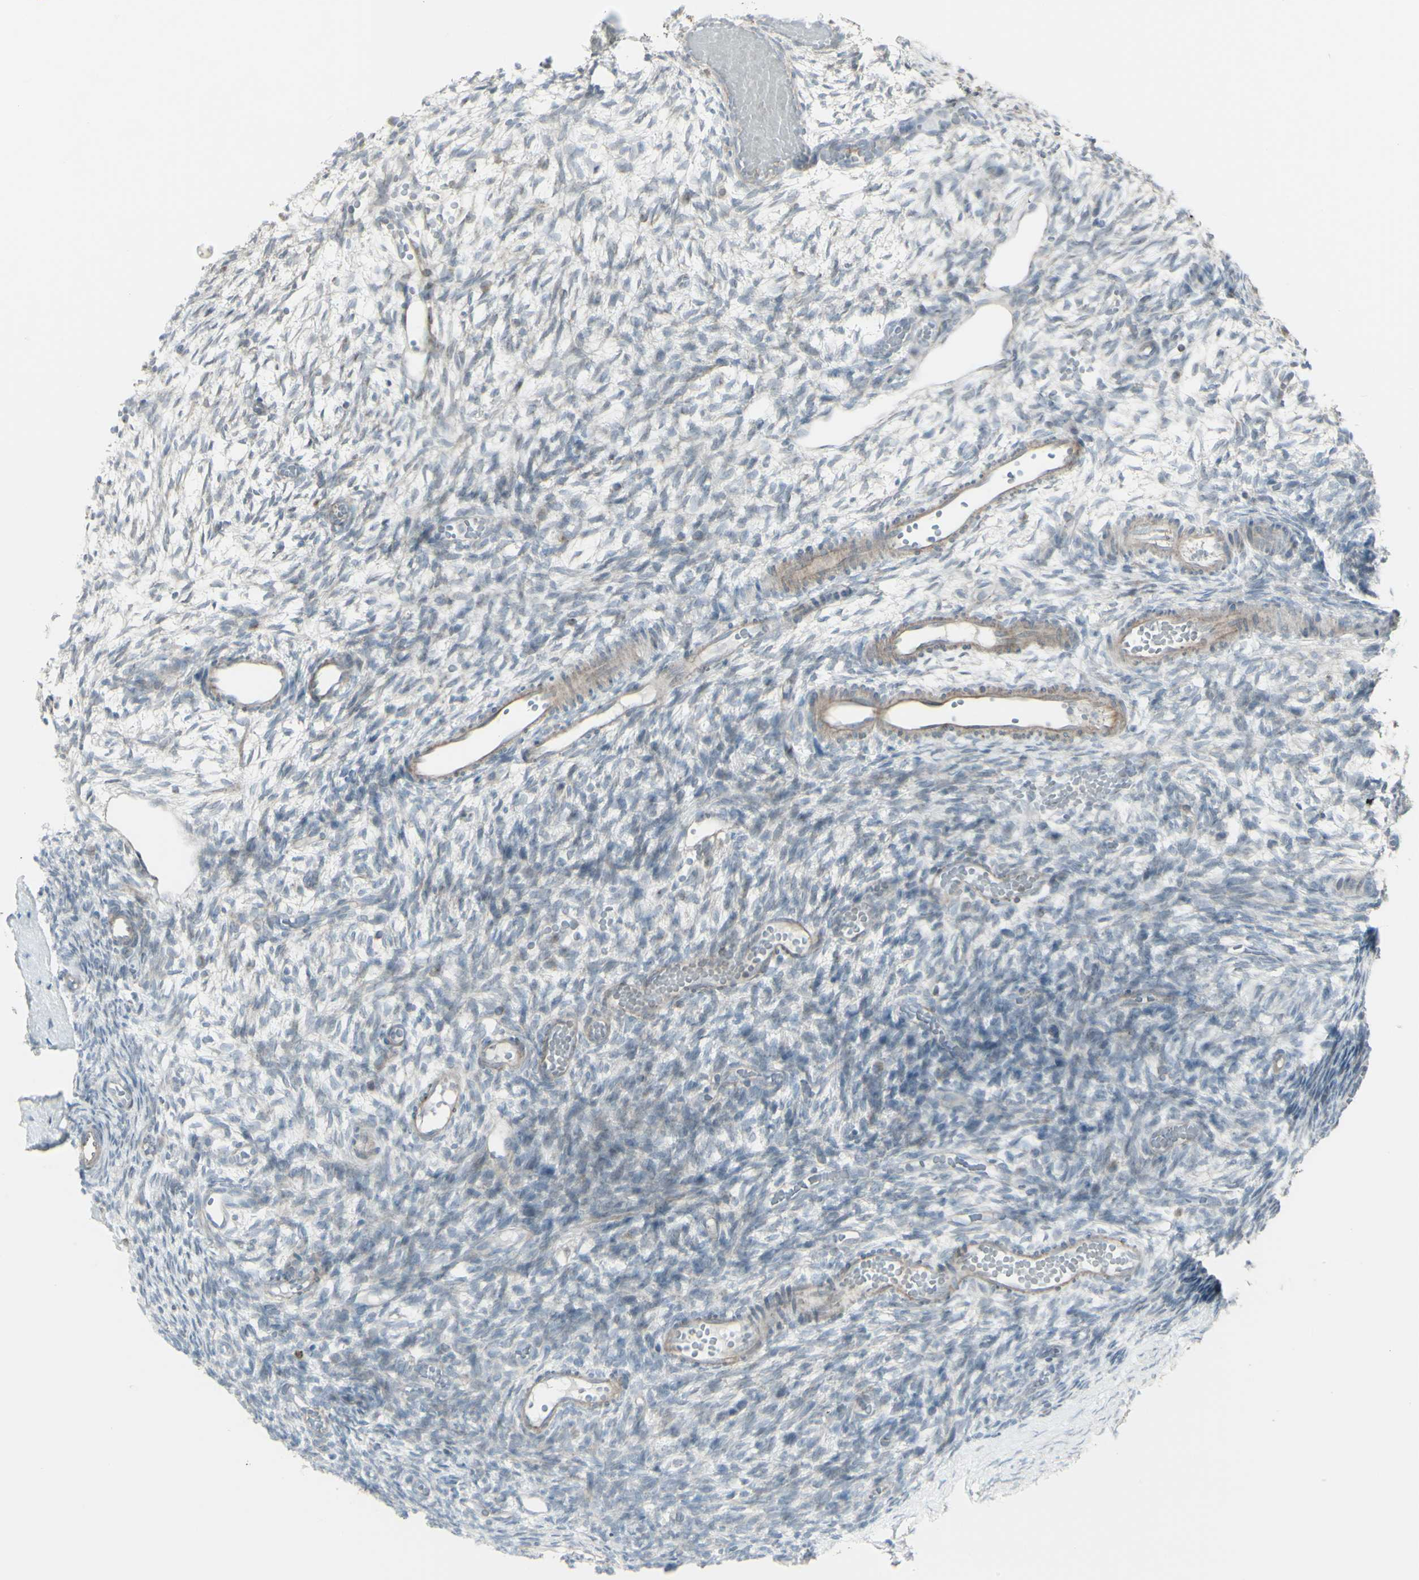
{"staining": {"intensity": "weak", "quantity": "<25%", "location": "cytoplasmic/membranous"}, "tissue": "ovary", "cell_type": "Ovarian stroma cells", "image_type": "normal", "snomed": [{"axis": "morphology", "description": "Normal tissue, NOS"}, {"axis": "topography", "description": "Ovary"}], "caption": "Ovarian stroma cells show no significant staining in benign ovary. (DAB IHC with hematoxylin counter stain).", "gene": "GALNT6", "patient": {"sex": "female", "age": 35}}